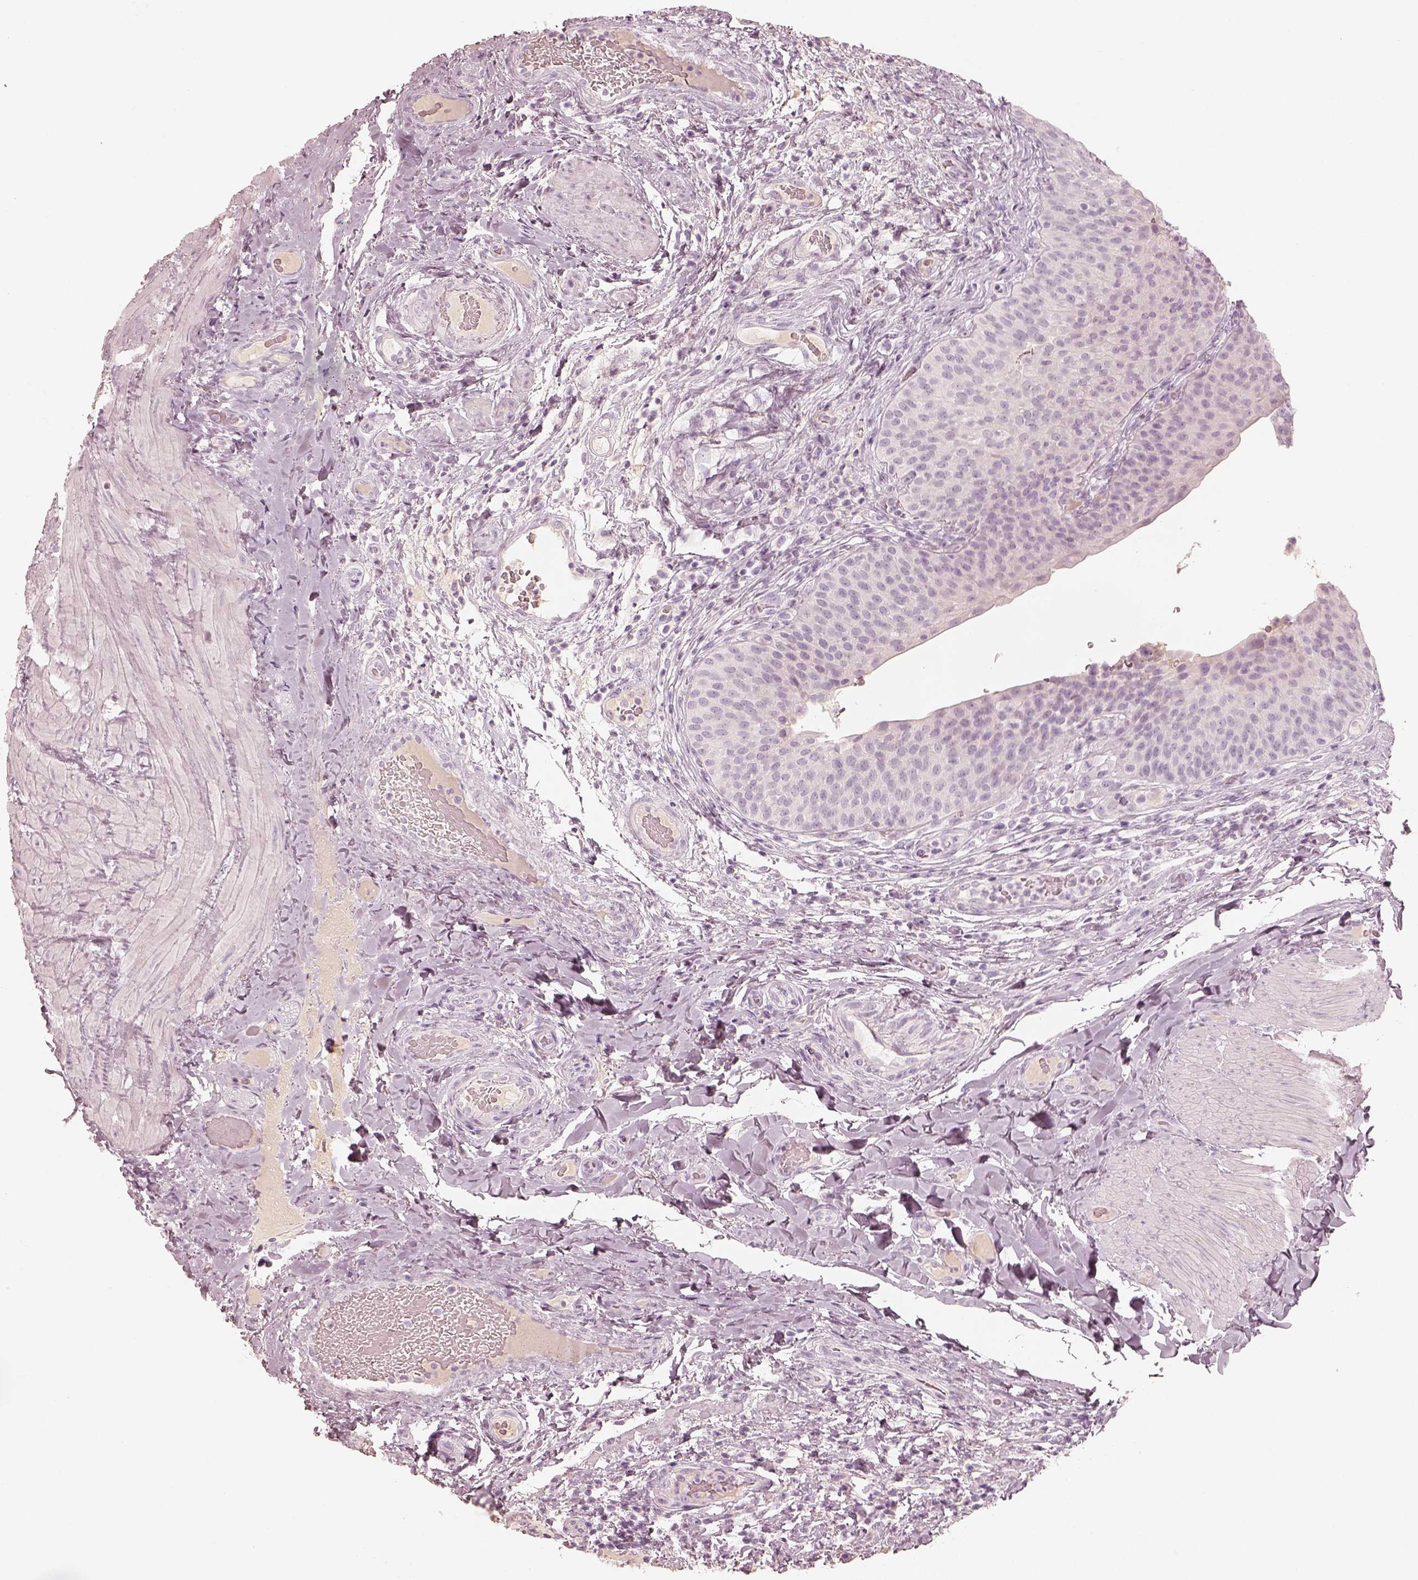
{"staining": {"intensity": "negative", "quantity": "none", "location": "none"}, "tissue": "urinary bladder", "cell_type": "Urothelial cells", "image_type": "normal", "snomed": [{"axis": "morphology", "description": "Normal tissue, NOS"}, {"axis": "topography", "description": "Urinary bladder"}], "caption": "Immunohistochemistry (IHC) photomicrograph of benign urinary bladder: human urinary bladder stained with DAB (3,3'-diaminobenzidine) demonstrates no significant protein staining in urothelial cells. The staining is performed using DAB brown chromogen with nuclei counter-stained in using hematoxylin.", "gene": "KRT82", "patient": {"sex": "male", "age": 66}}